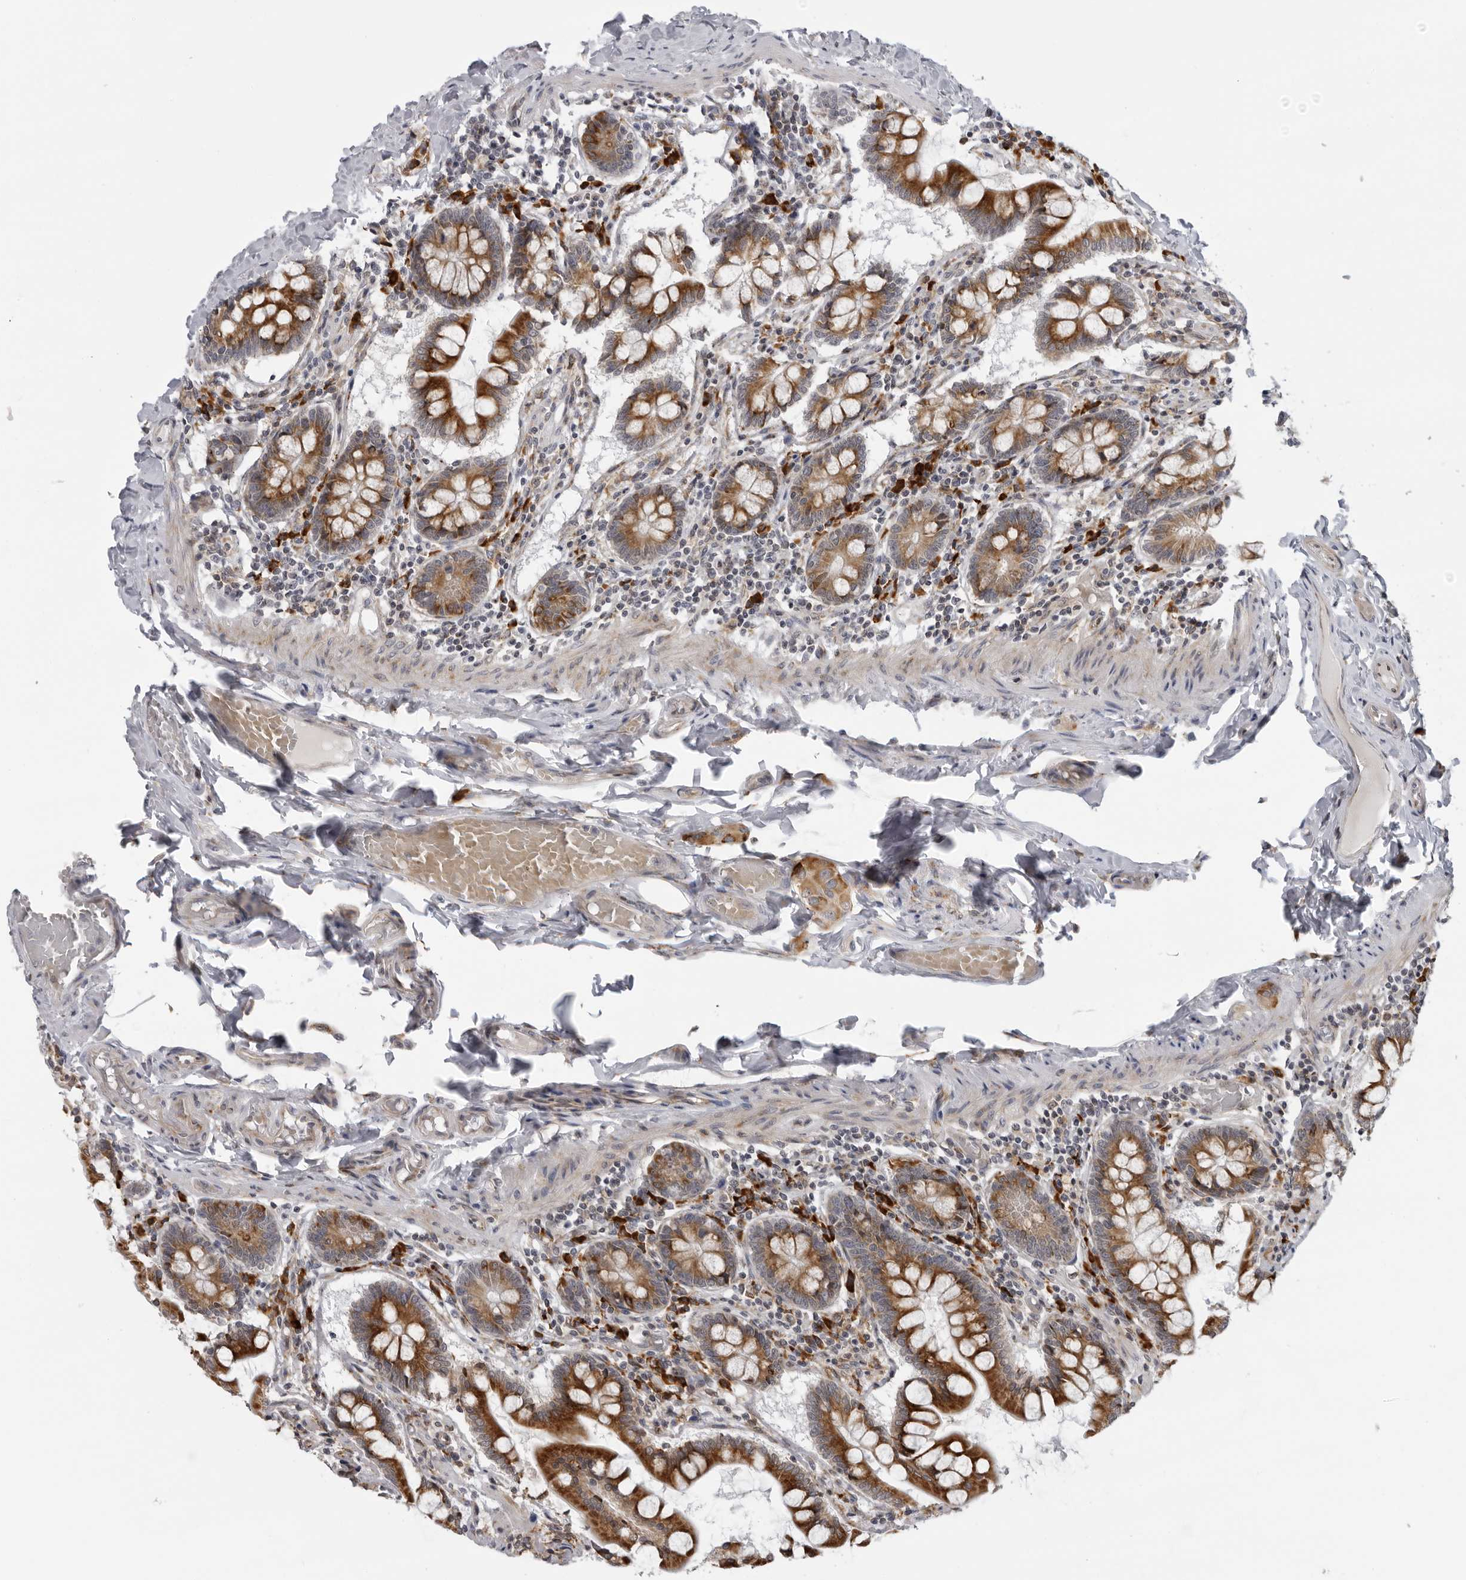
{"staining": {"intensity": "strong", "quantity": ">75%", "location": "cytoplasmic/membranous"}, "tissue": "small intestine", "cell_type": "Glandular cells", "image_type": "normal", "snomed": [{"axis": "morphology", "description": "Normal tissue, NOS"}, {"axis": "topography", "description": "Small intestine"}], "caption": "Immunohistochemistry (IHC) of unremarkable small intestine reveals high levels of strong cytoplasmic/membranous staining in about >75% of glandular cells. The protein is stained brown, and the nuclei are stained in blue (DAB IHC with brightfield microscopy, high magnification).", "gene": "ALPK2", "patient": {"sex": "male", "age": 41}}